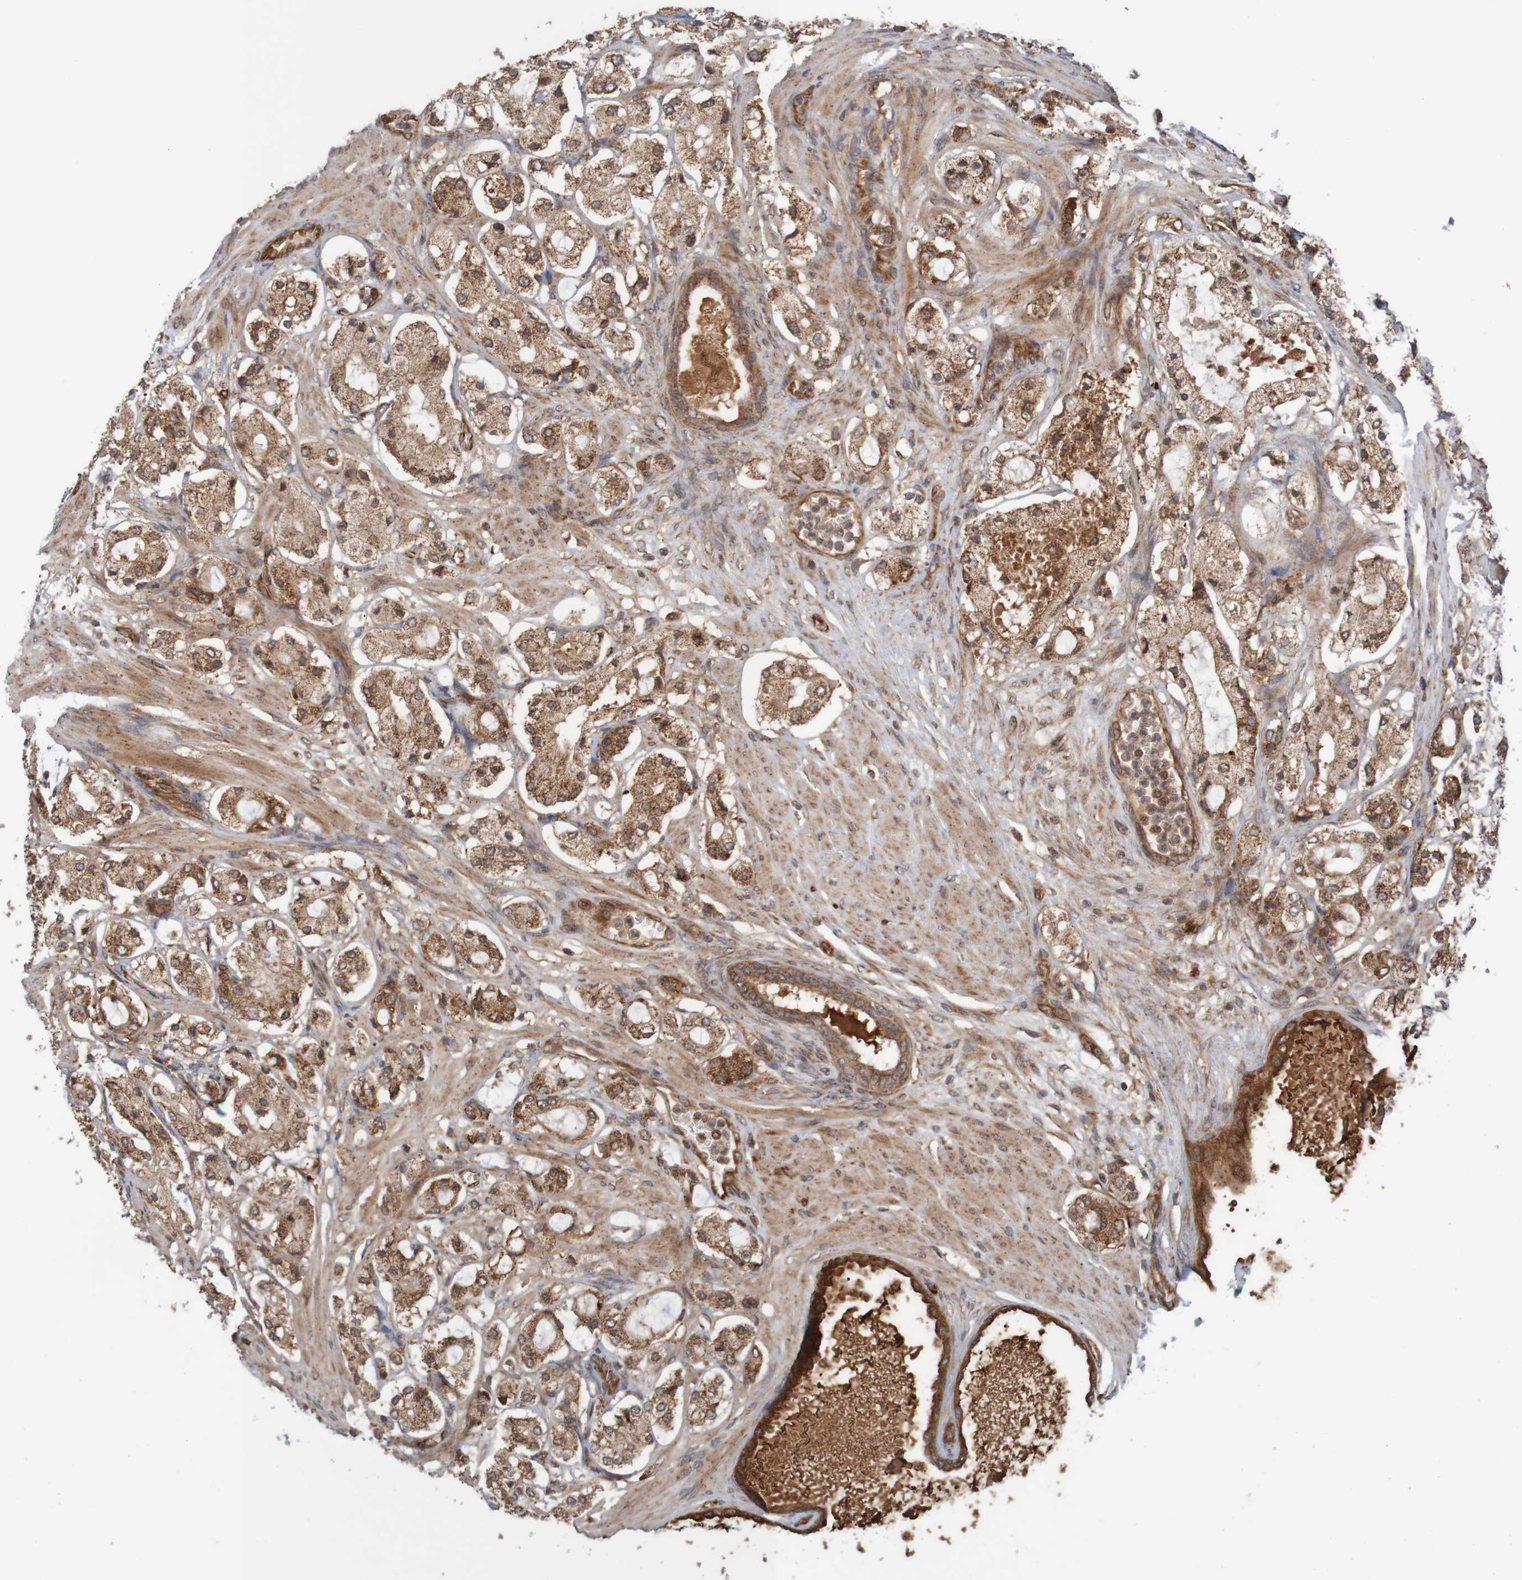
{"staining": {"intensity": "strong", "quantity": ">75%", "location": "cytoplasmic/membranous"}, "tissue": "prostate cancer", "cell_type": "Tumor cells", "image_type": "cancer", "snomed": [{"axis": "morphology", "description": "Adenocarcinoma, High grade"}, {"axis": "topography", "description": "Prostate"}], "caption": "Immunohistochemical staining of prostate cancer reveals high levels of strong cytoplasmic/membranous positivity in approximately >75% of tumor cells.", "gene": "MRPL52", "patient": {"sex": "male", "age": 65}}